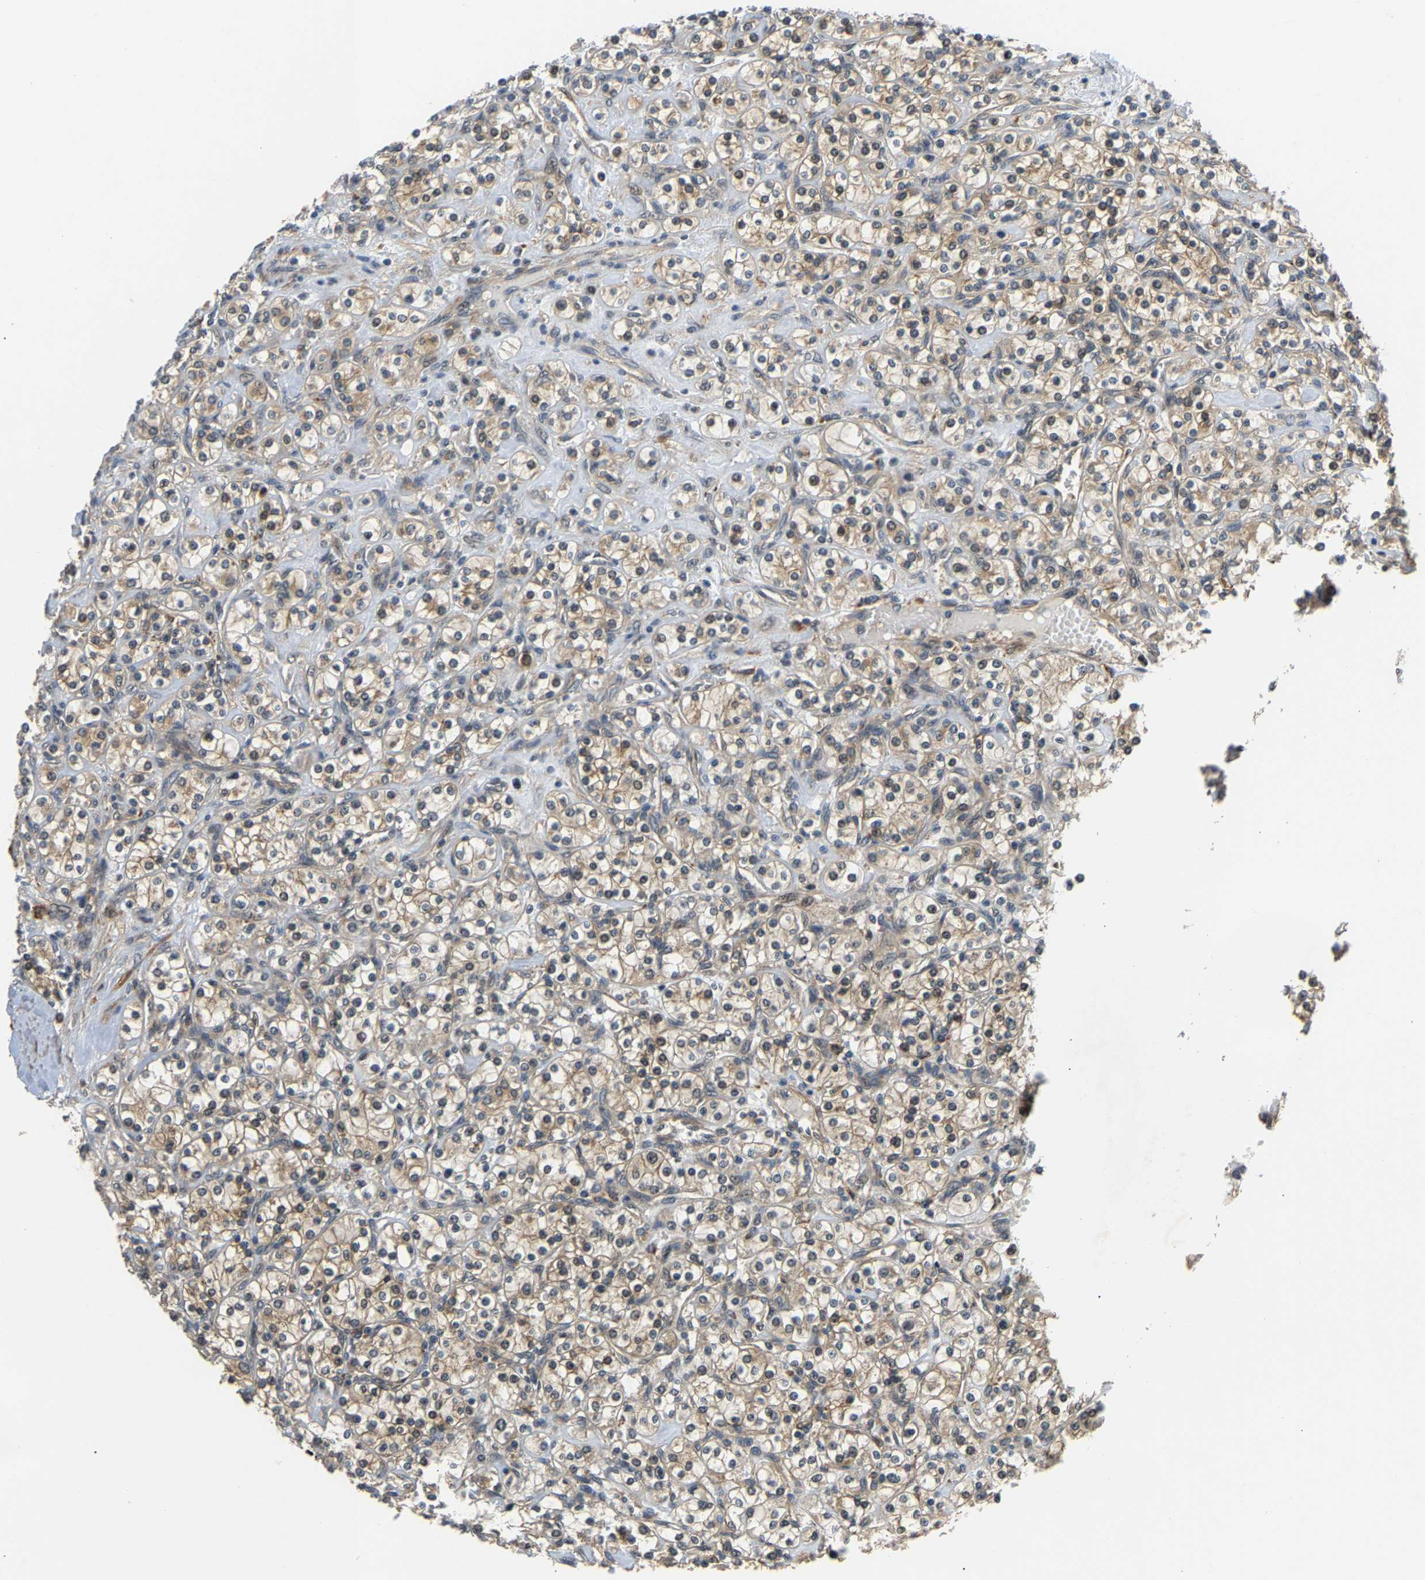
{"staining": {"intensity": "weak", "quantity": ">75%", "location": "cytoplasmic/membranous"}, "tissue": "renal cancer", "cell_type": "Tumor cells", "image_type": "cancer", "snomed": [{"axis": "morphology", "description": "Adenocarcinoma, NOS"}, {"axis": "topography", "description": "Kidney"}], "caption": "Immunohistochemistry (IHC) micrograph of neoplastic tissue: adenocarcinoma (renal) stained using immunohistochemistry (IHC) reveals low levels of weak protein expression localized specifically in the cytoplasmic/membranous of tumor cells, appearing as a cytoplasmic/membranous brown color.", "gene": "LARP6", "patient": {"sex": "male", "age": 77}}